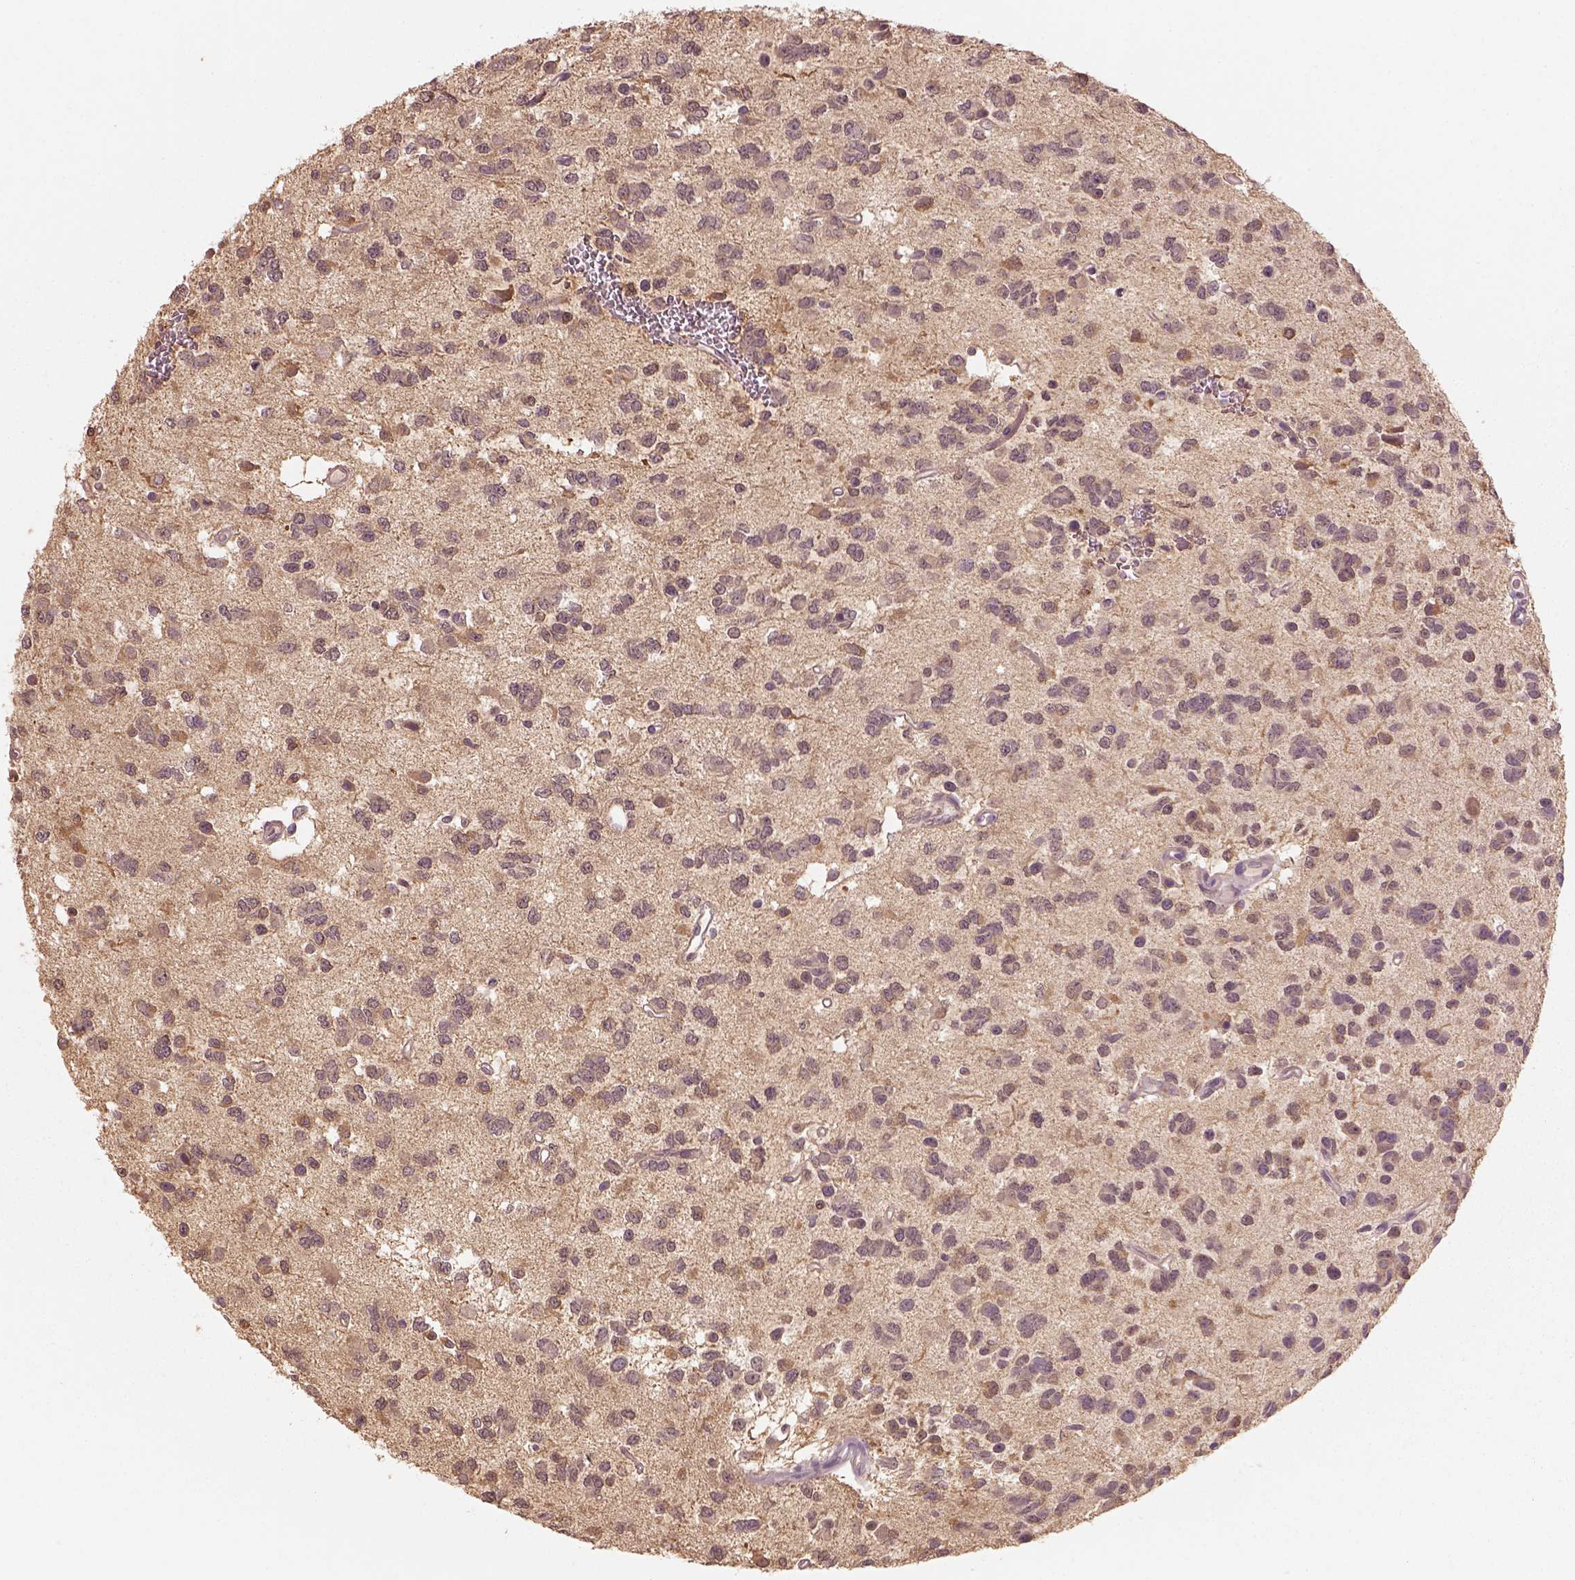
{"staining": {"intensity": "weak", "quantity": "25%-75%", "location": "cytoplasmic/membranous"}, "tissue": "glioma", "cell_type": "Tumor cells", "image_type": "cancer", "snomed": [{"axis": "morphology", "description": "Glioma, malignant, Low grade"}, {"axis": "topography", "description": "Brain"}], "caption": "DAB immunohistochemical staining of human glioma reveals weak cytoplasmic/membranous protein expression in approximately 25%-75% of tumor cells.", "gene": "GDNF", "patient": {"sex": "female", "age": 45}}